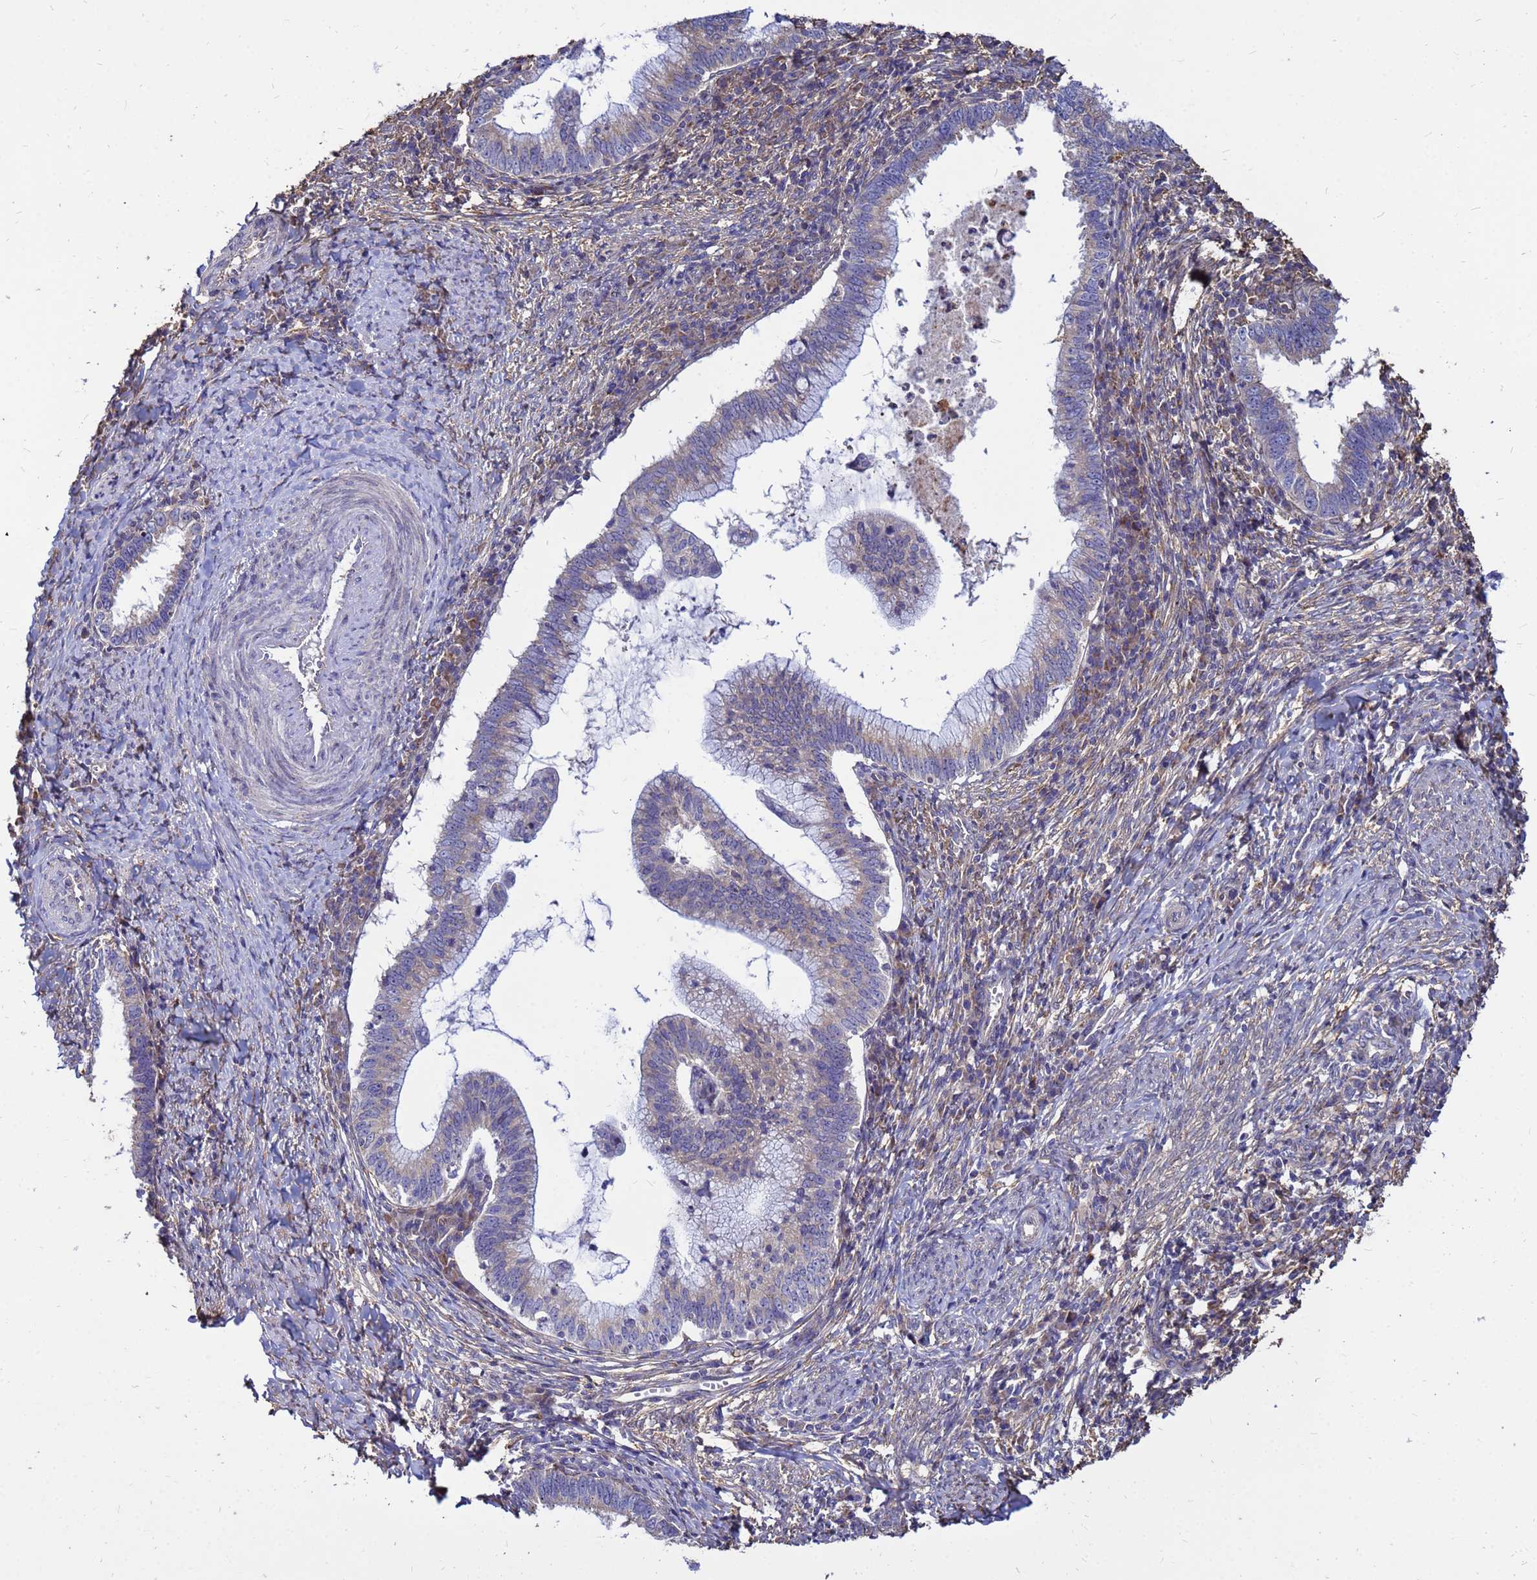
{"staining": {"intensity": "weak", "quantity": "25%-75%", "location": "cytoplasmic/membranous"}, "tissue": "cervical cancer", "cell_type": "Tumor cells", "image_type": "cancer", "snomed": [{"axis": "morphology", "description": "Adenocarcinoma, NOS"}, {"axis": "topography", "description": "Cervix"}], "caption": "Immunohistochemical staining of human cervical cancer exhibits weak cytoplasmic/membranous protein staining in approximately 25%-75% of tumor cells.", "gene": "MOB2", "patient": {"sex": "female", "age": 36}}